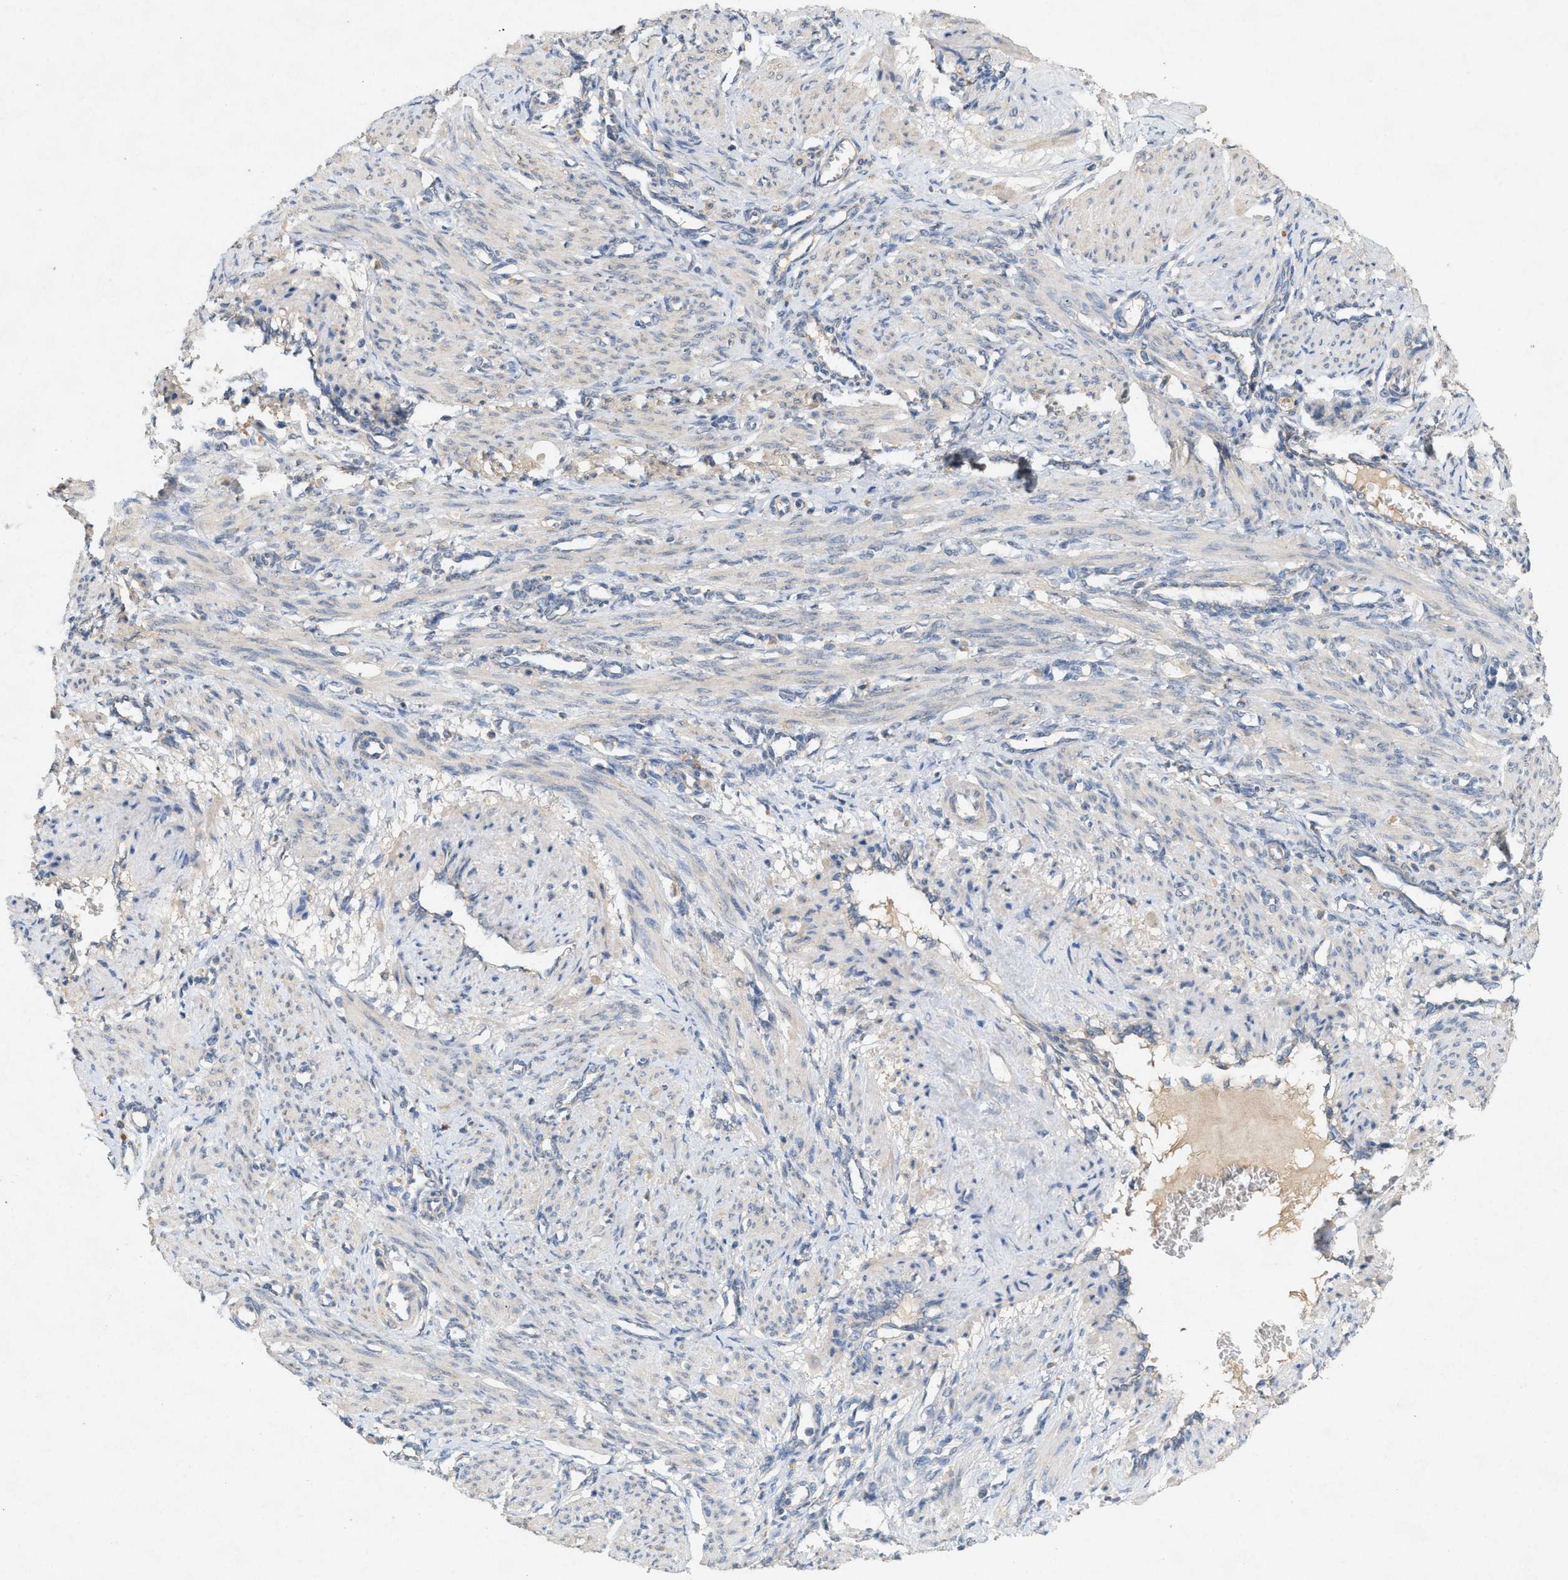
{"staining": {"intensity": "negative", "quantity": "none", "location": "none"}, "tissue": "smooth muscle", "cell_type": "Smooth muscle cells", "image_type": "normal", "snomed": [{"axis": "morphology", "description": "Normal tissue, NOS"}, {"axis": "topography", "description": "Endometrium"}], "caption": "DAB immunohistochemical staining of normal human smooth muscle demonstrates no significant expression in smooth muscle cells. (Immunohistochemistry (ihc), brightfield microscopy, high magnification).", "gene": "DCAF7", "patient": {"sex": "female", "age": 33}}